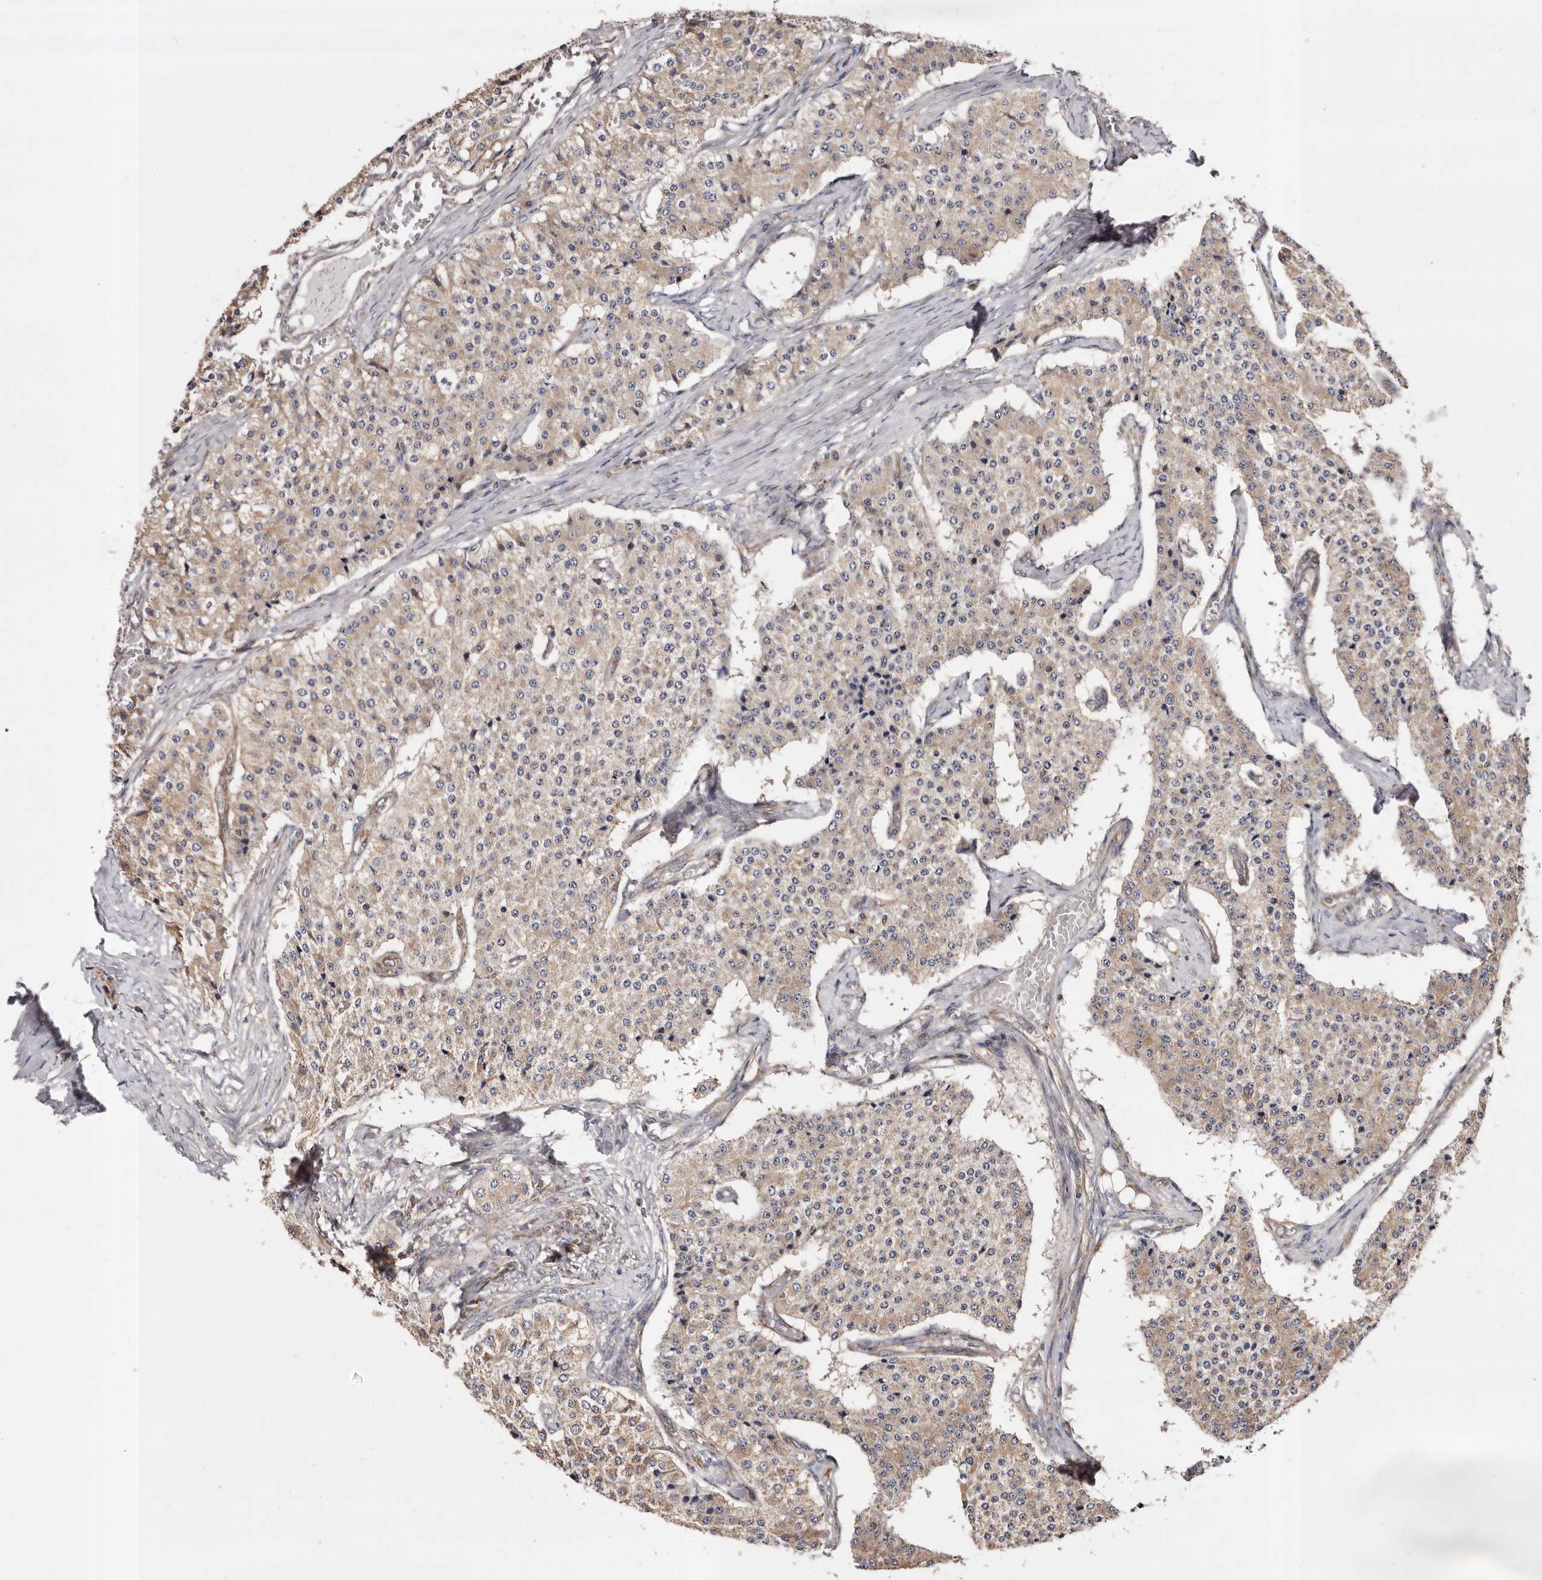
{"staining": {"intensity": "weak", "quantity": ">75%", "location": "cytoplasmic/membranous"}, "tissue": "carcinoid", "cell_type": "Tumor cells", "image_type": "cancer", "snomed": [{"axis": "morphology", "description": "Carcinoid, malignant, NOS"}, {"axis": "topography", "description": "Colon"}], "caption": "Carcinoid stained for a protein (brown) shows weak cytoplasmic/membranous positive expression in about >75% of tumor cells.", "gene": "COQ8B", "patient": {"sex": "female", "age": 52}}